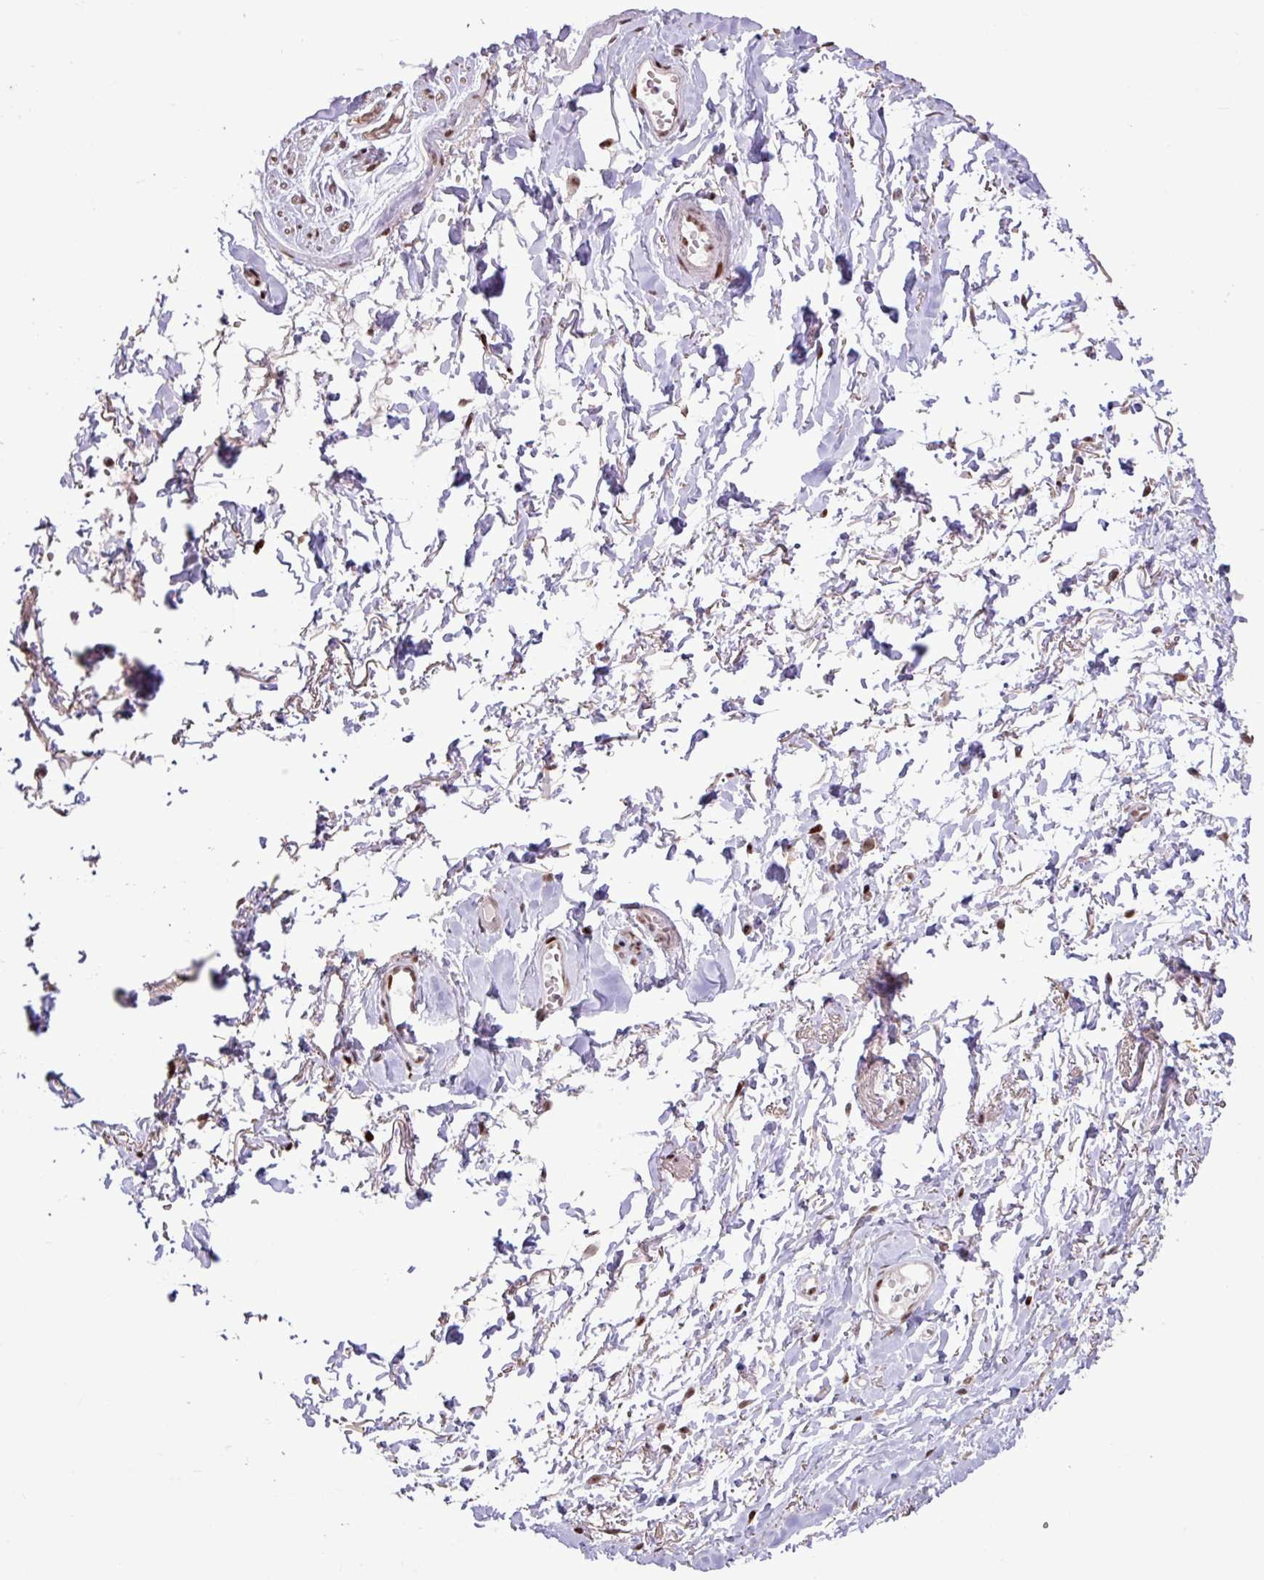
{"staining": {"intensity": "negative", "quantity": "none", "location": "none"}, "tissue": "adipose tissue", "cell_type": "Adipocytes", "image_type": "normal", "snomed": [{"axis": "morphology", "description": "Normal tissue, NOS"}, {"axis": "topography", "description": "Vulva"}, {"axis": "topography", "description": "Vagina"}, {"axis": "topography", "description": "Peripheral nerve tissue"}], "caption": "This histopathology image is of unremarkable adipose tissue stained with immunohistochemistry (IHC) to label a protein in brown with the nuclei are counter-stained blue. There is no positivity in adipocytes.", "gene": "ZNF709", "patient": {"sex": "female", "age": 66}}